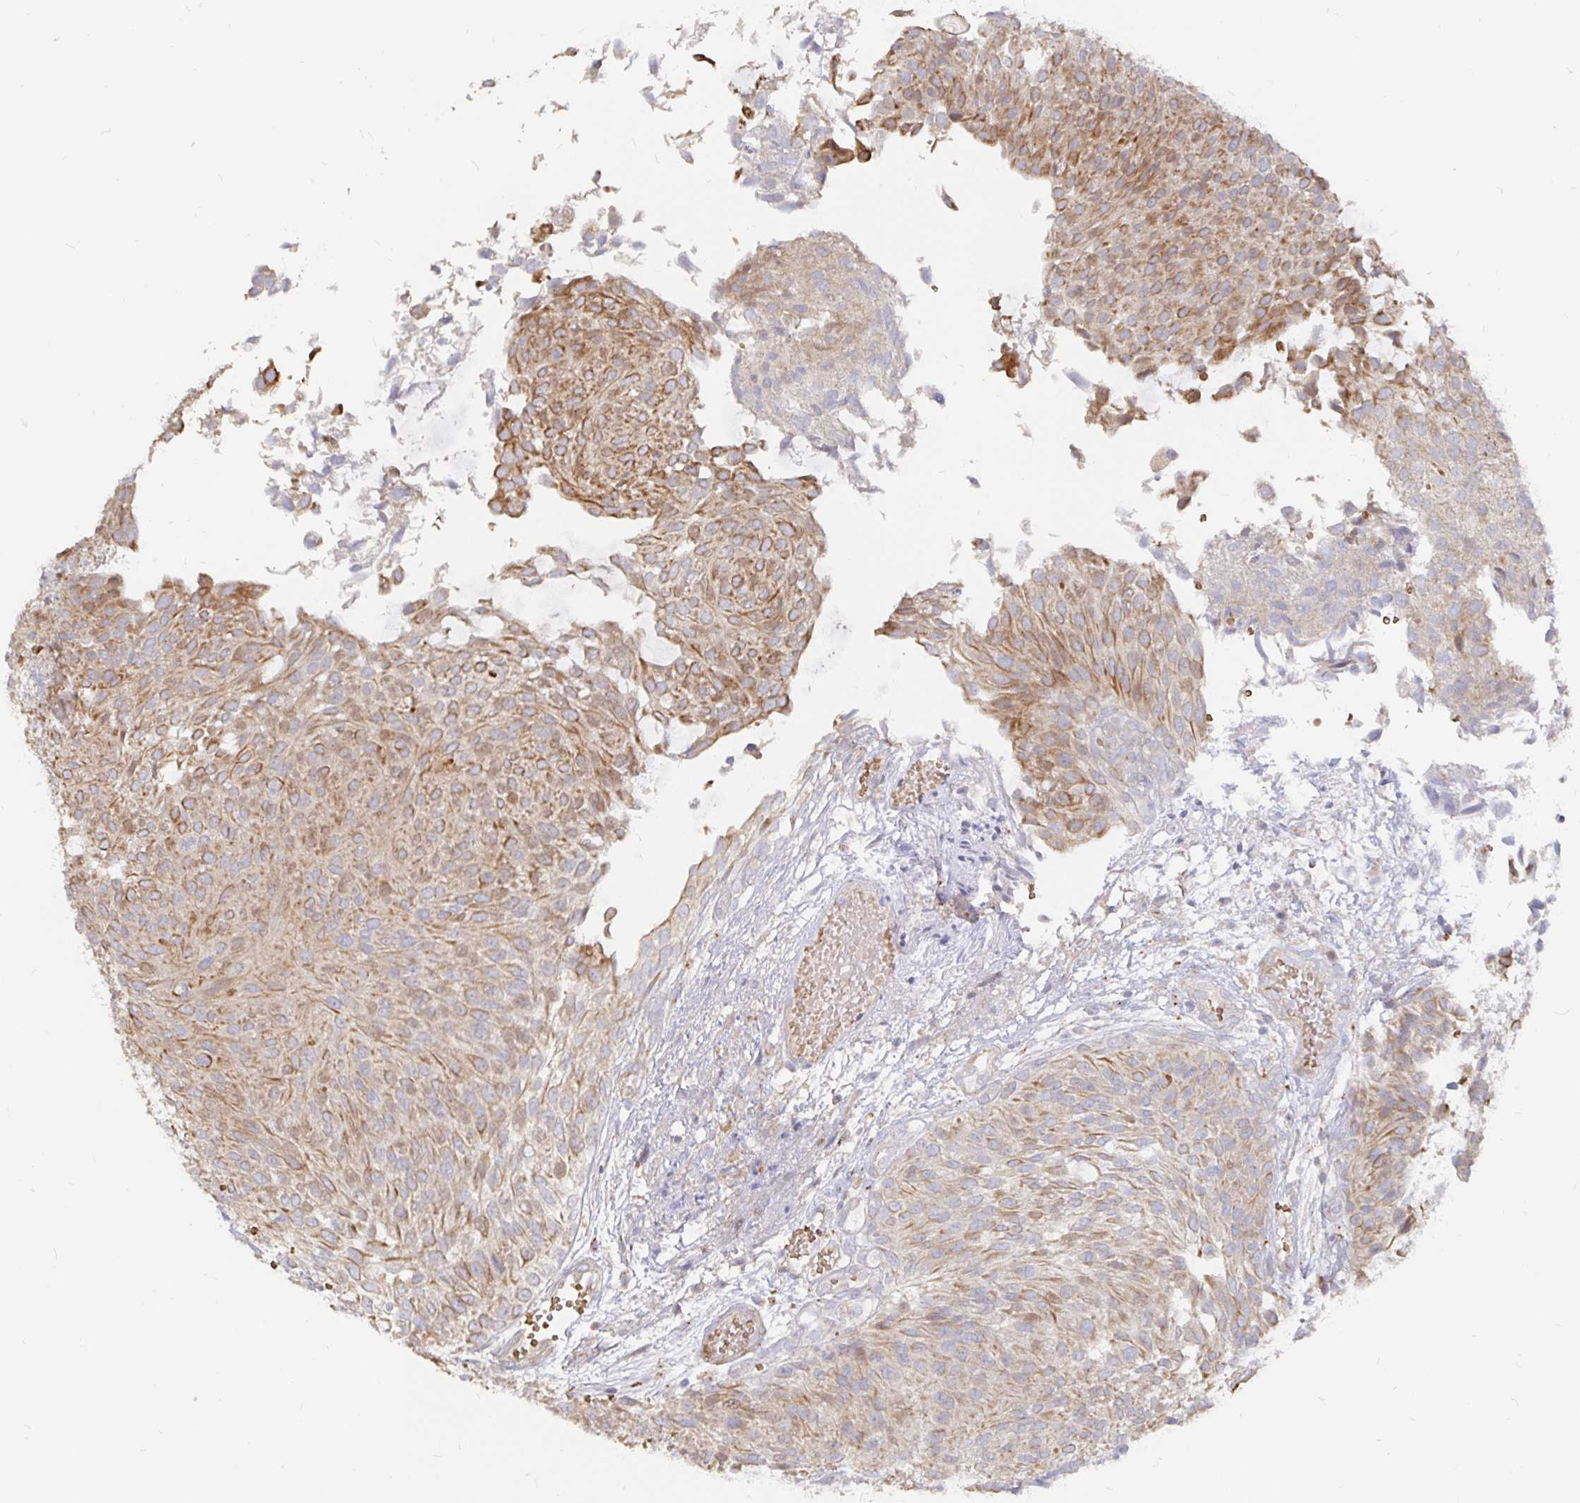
{"staining": {"intensity": "moderate", "quantity": ">75%", "location": "cytoplasmic/membranous"}, "tissue": "urothelial cancer", "cell_type": "Tumor cells", "image_type": "cancer", "snomed": [{"axis": "morphology", "description": "Urothelial carcinoma, NOS"}, {"axis": "topography", "description": "Urinary bladder"}], "caption": "Transitional cell carcinoma stained with a brown dye shows moderate cytoplasmic/membranous positive positivity in about >75% of tumor cells.", "gene": "KCTD19", "patient": {"sex": "male", "age": 84}}